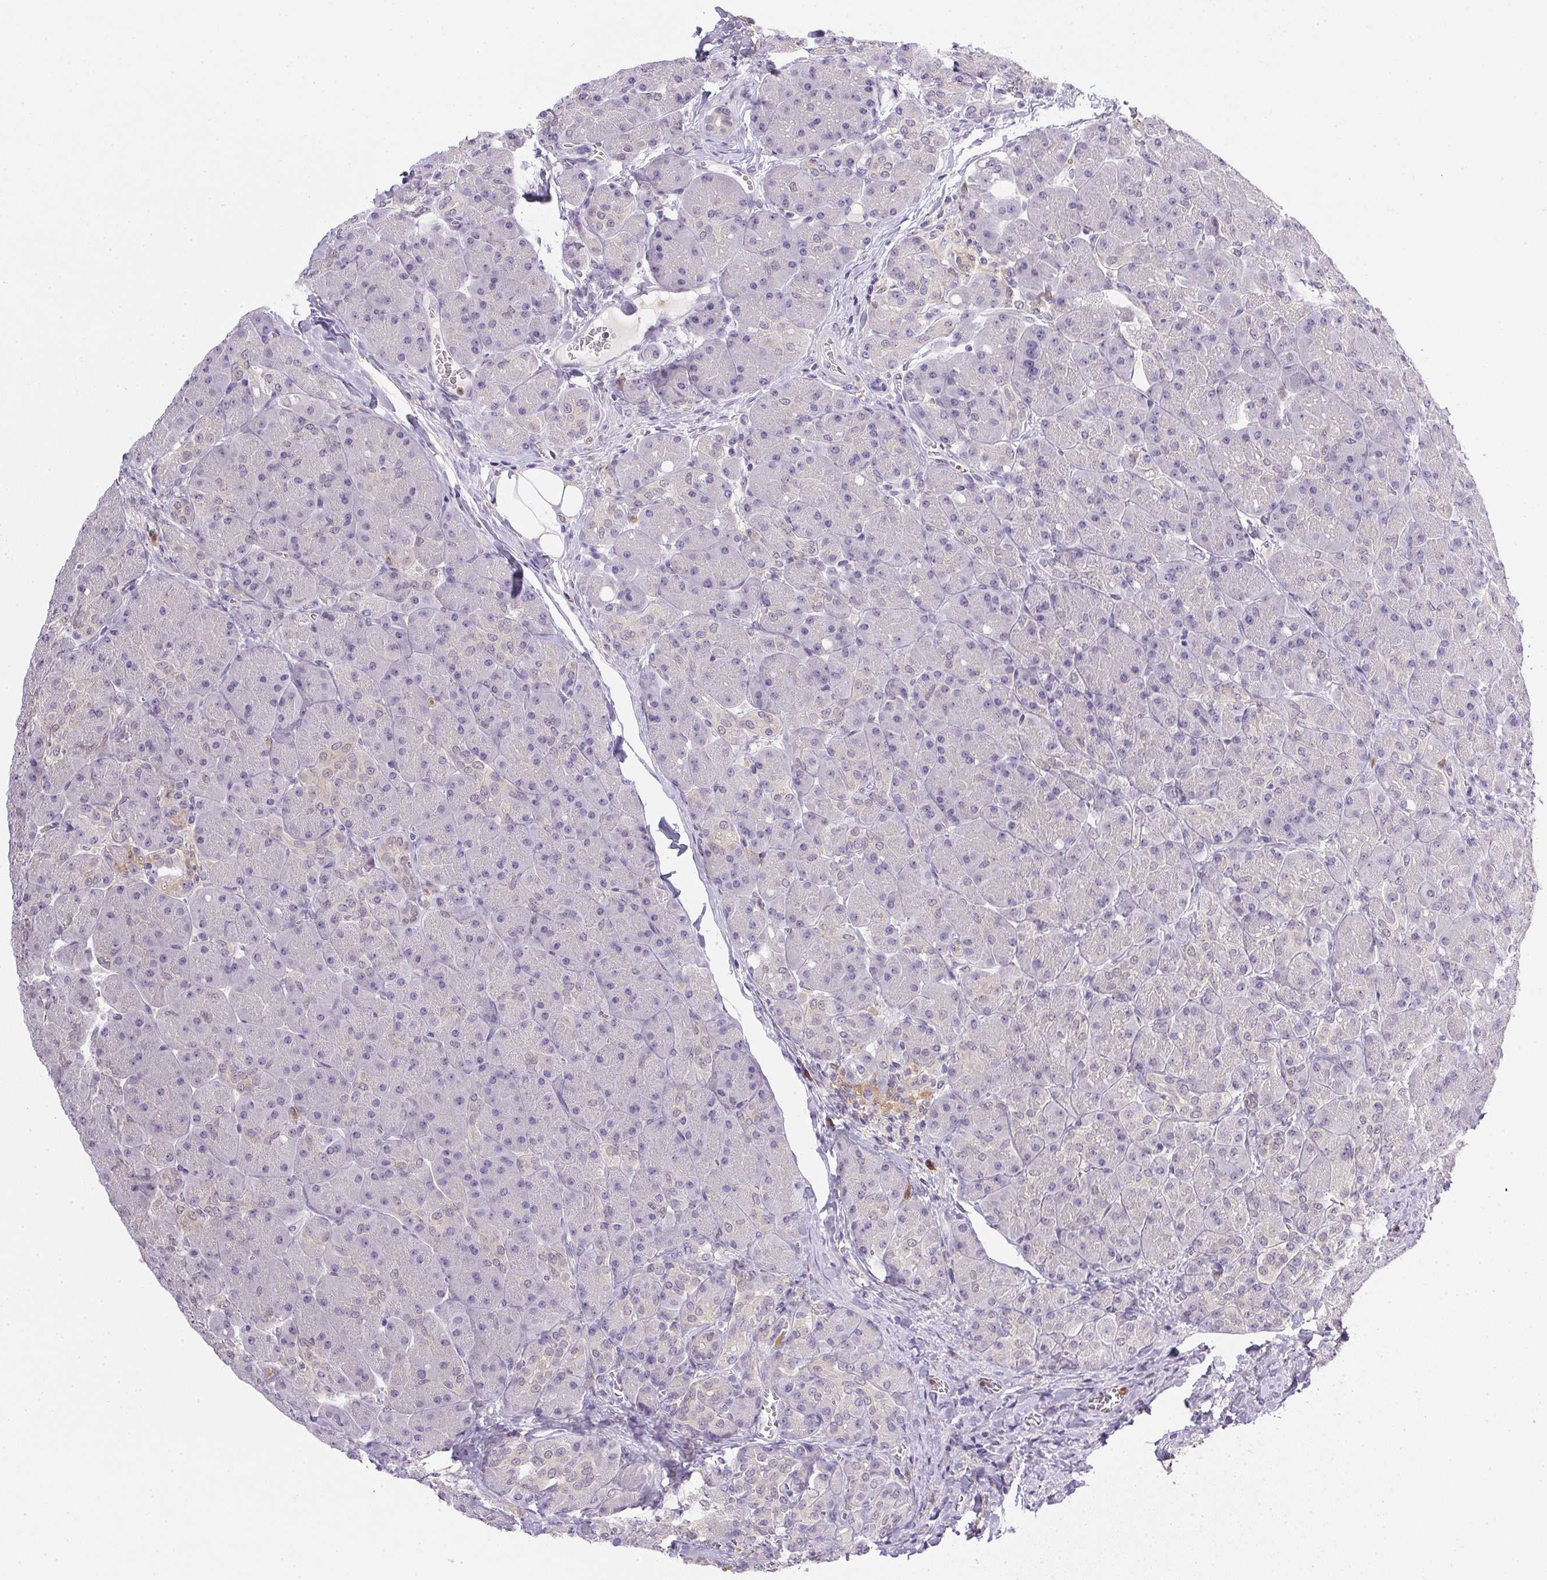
{"staining": {"intensity": "negative", "quantity": "none", "location": "none"}, "tissue": "pancreas", "cell_type": "Exocrine glandular cells", "image_type": "normal", "snomed": [{"axis": "morphology", "description": "Normal tissue, NOS"}, {"axis": "topography", "description": "Pancreas"}], "caption": "IHC of unremarkable pancreas exhibits no expression in exocrine glandular cells.", "gene": "DNAJC5G", "patient": {"sex": "male", "age": 55}}